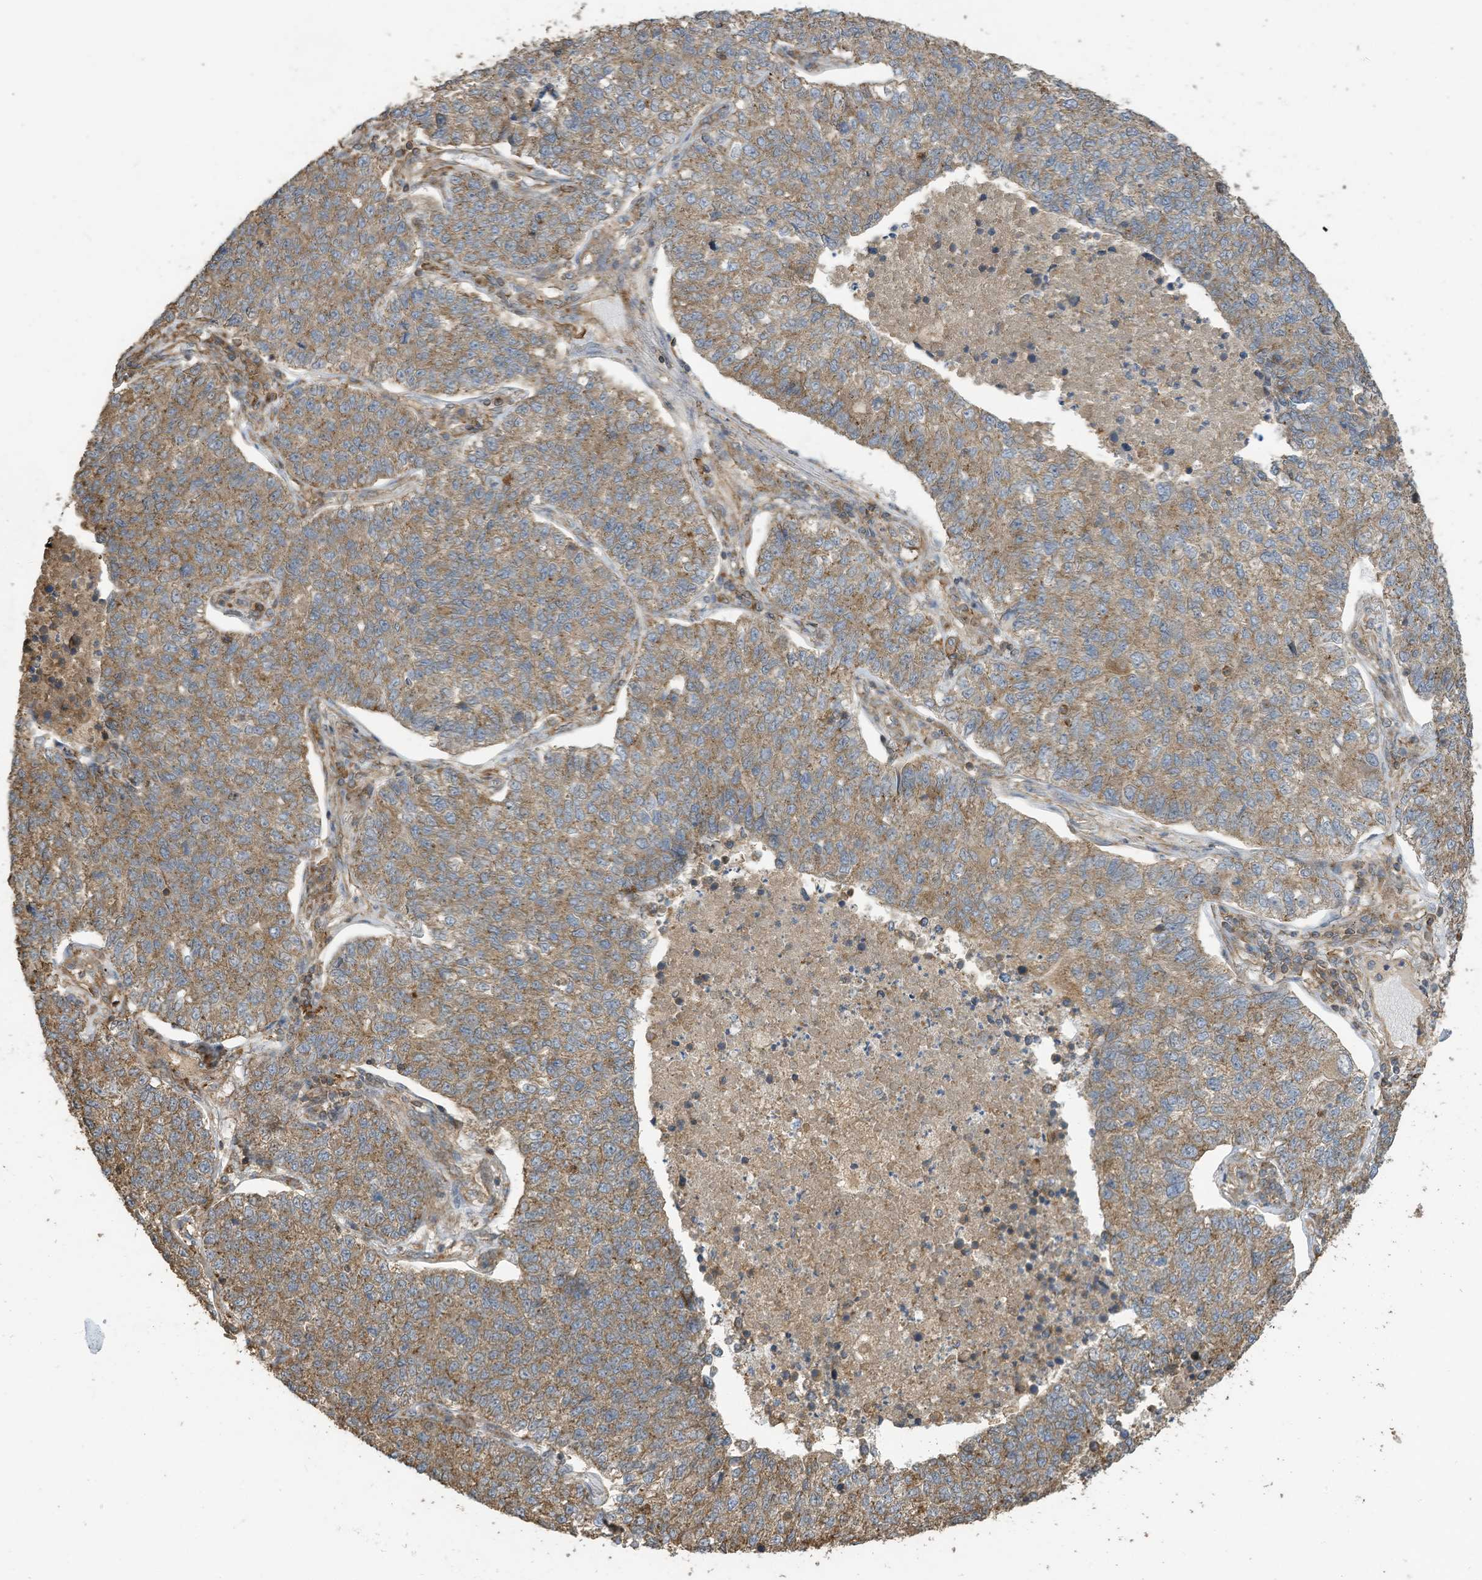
{"staining": {"intensity": "moderate", "quantity": ">75%", "location": "cytoplasmic/membranous"}, "tissue": "lung cancer", "cell_type": "Tumor cells", "image_type": "cancer", "snomed": [{"axis": "morphology", "description": "Adenocarcinoma, NOS"}, {"axis": "topography", "description": "Lung"}], "caption": "A high-resolution micrograph shows immunohistochemistry (IHC) staining of lung adenocarcinoma, which shows moderate cytoplasmic/membranous staining in about >75% of tumor cells.", "gene": "COX10", "patient": {"sex": "male", "age": 49}}